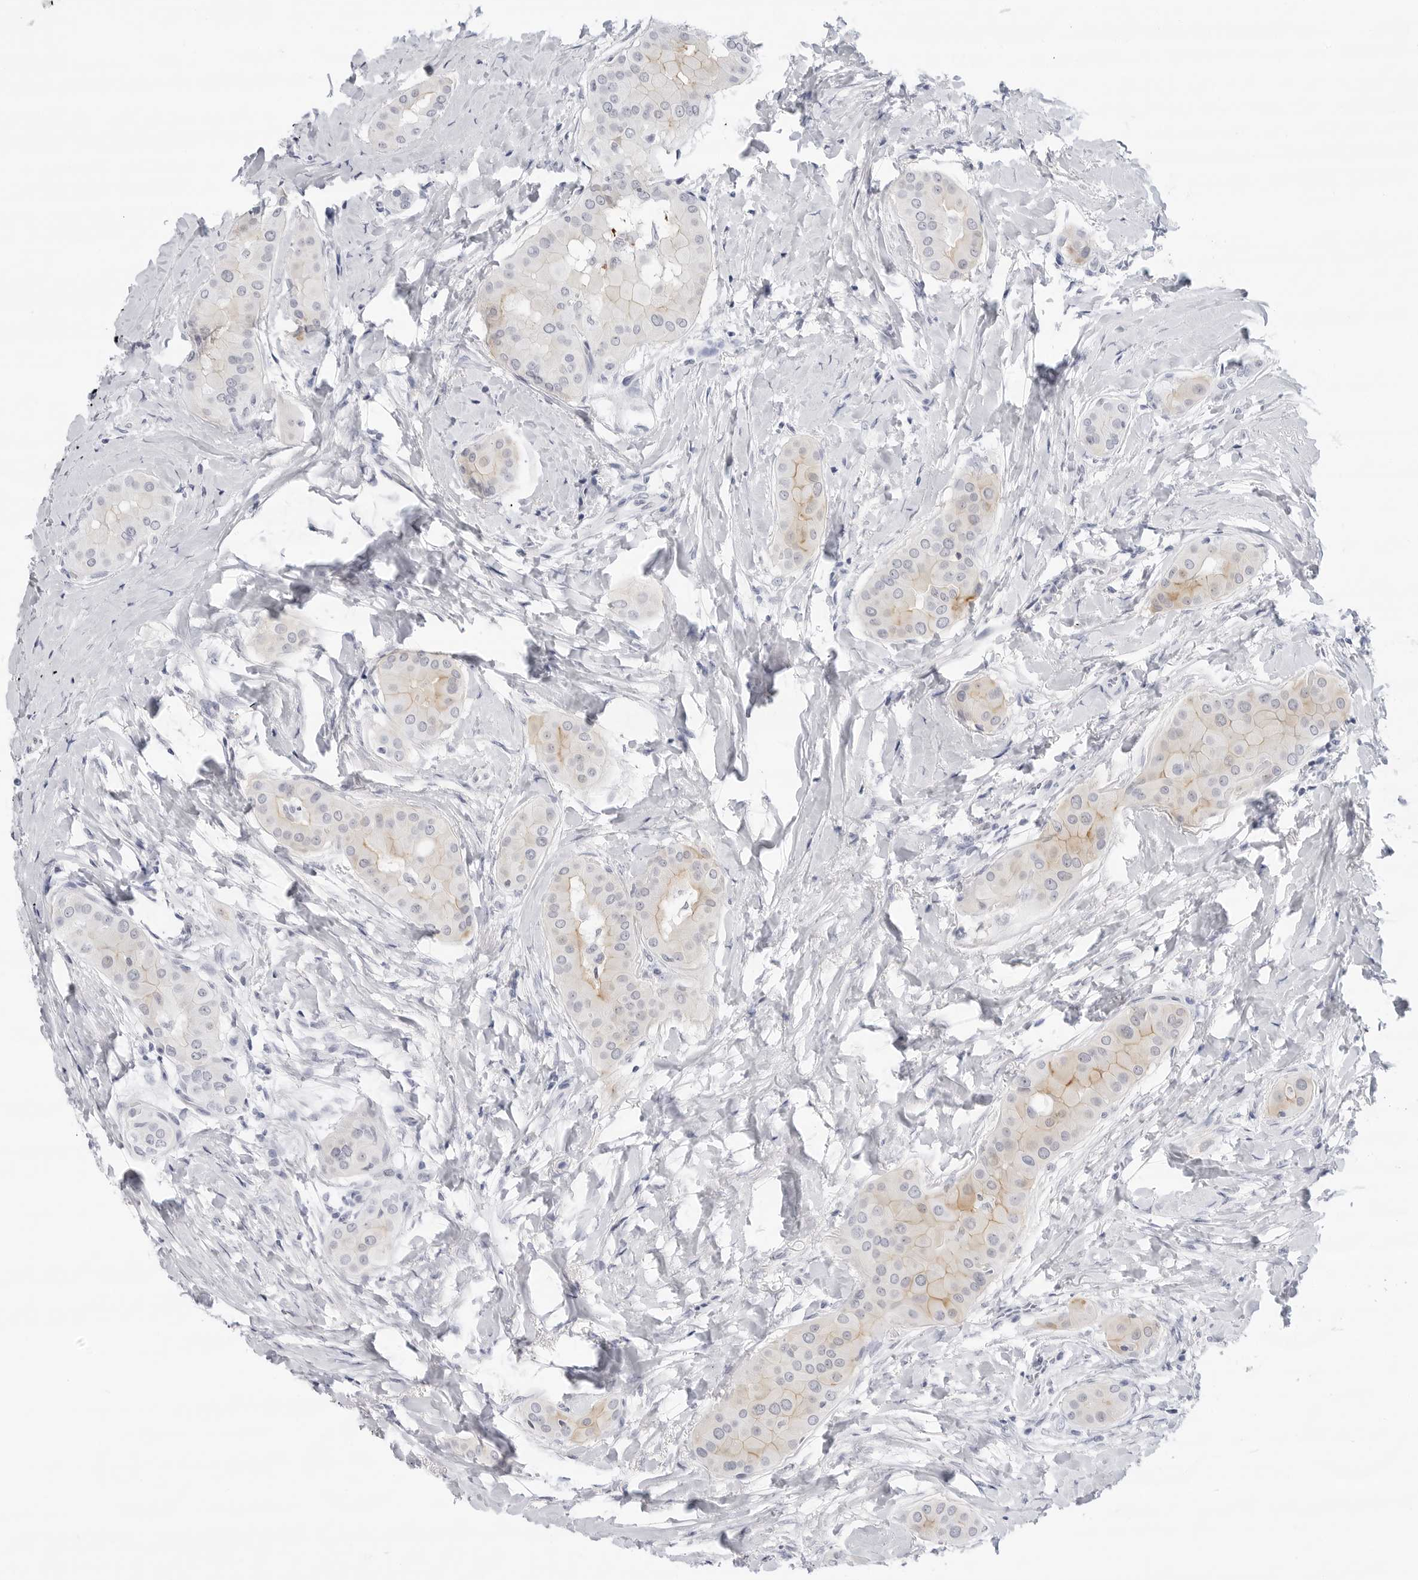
{"staining": {"intensity": "weak", "quantity": "<25%", "location": "cytoplasmic/membranous"}, "tissue": "thyroid cancer", "cell_type": "Tumor cells", "image_type": "cancer", "snomed": [{"axis": "morphology", "description": "Papillary adenocarcinoma, NOS"}, {"axis": "topography", "description": "Thyroid gland"}], "caption": "Micrograph shows no protein staining in tumor cells of thyroid papillary adenocarcinoma tissue.", "gene": "SLC19A1", "patient": {"sex": "male", "age": 33}}